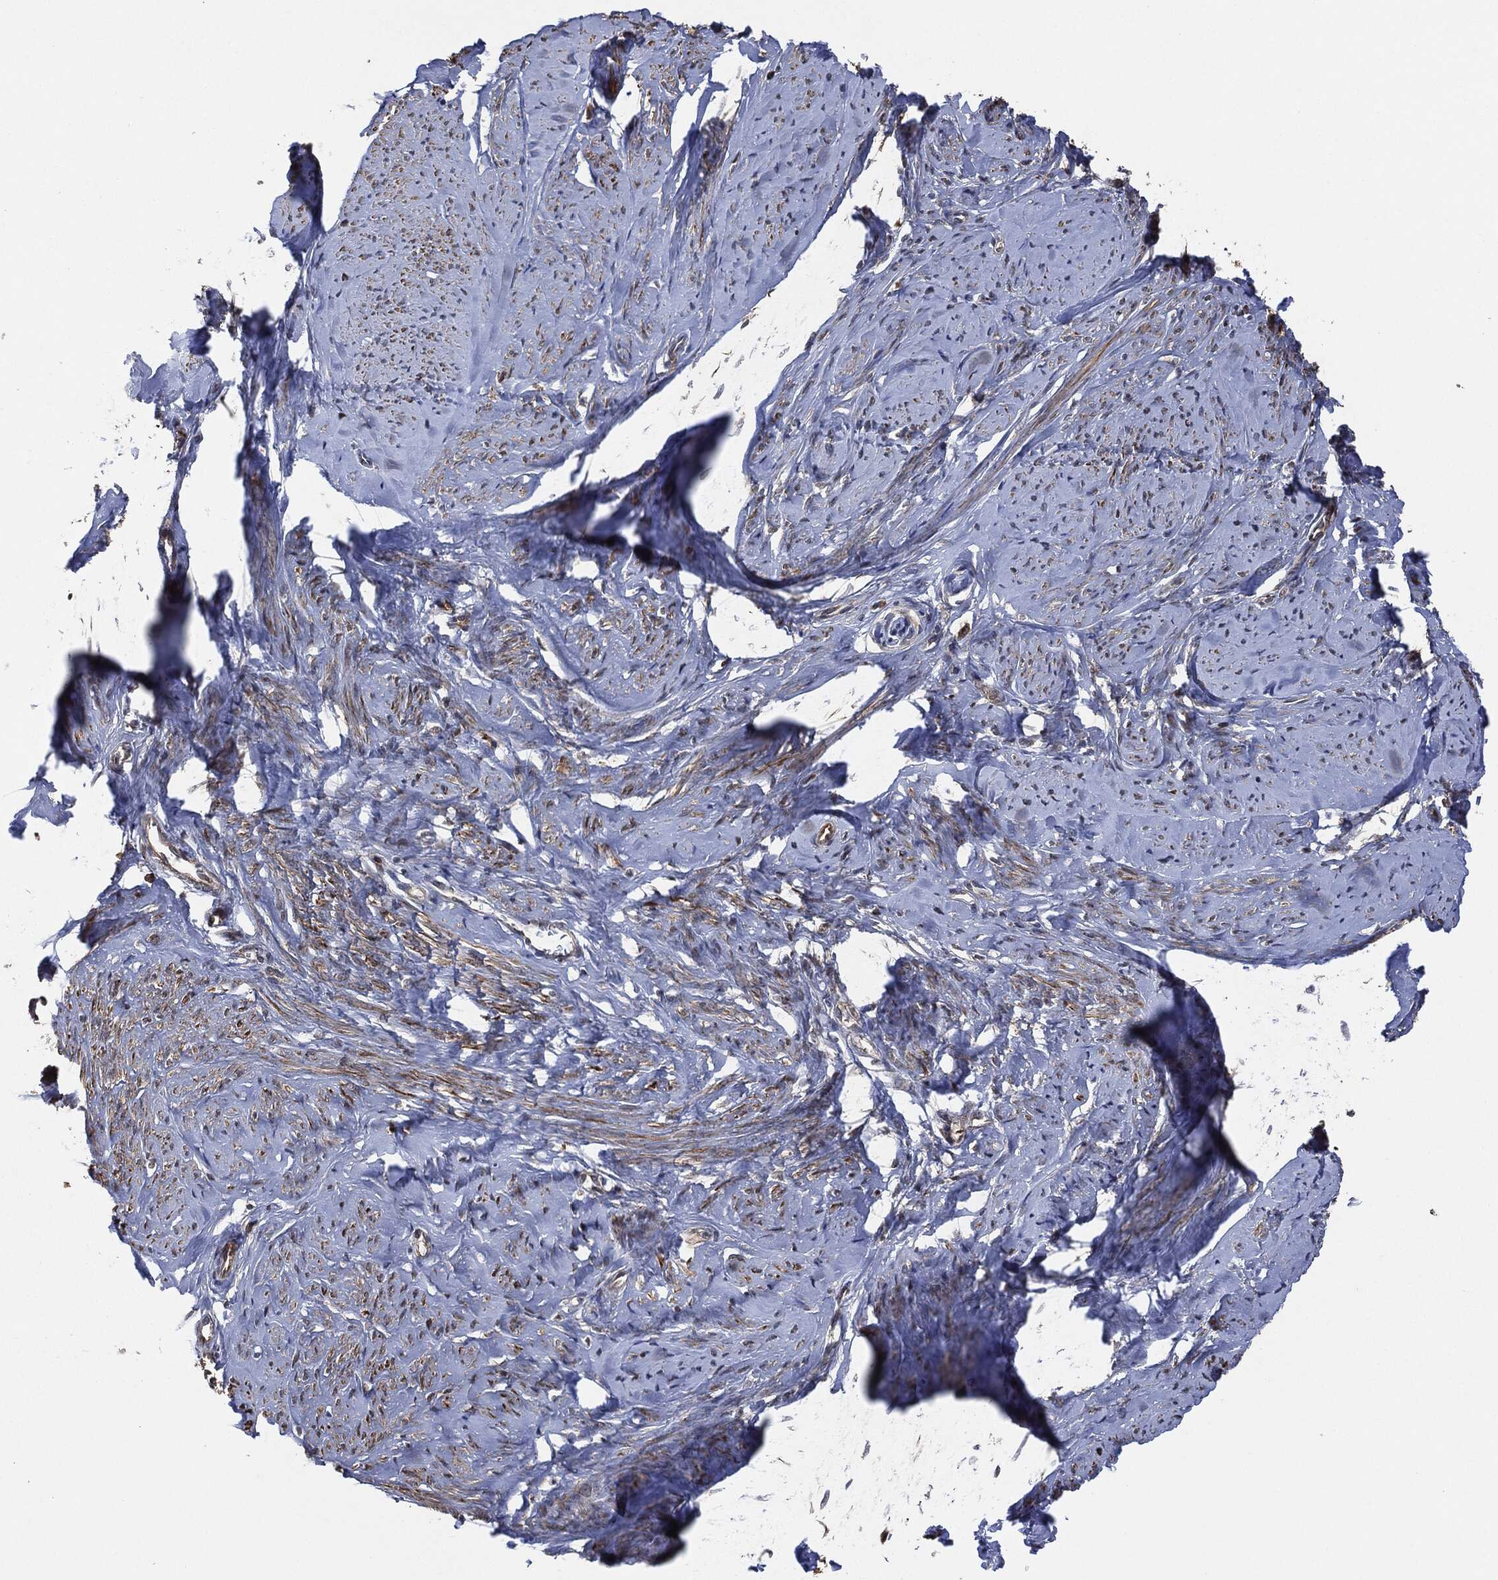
{"staining": {"intensity": "moderate", "quantity": "25%-75%", "location": "cytoplasmic/membranous"}, "tissue": "smooth muscle", "cell_type": "Smooth muscle cells", "image_type": "normal", "snomed": [{"axis": "morphology", "description": "Normal tissue, NOS"}, {"axis": "topography", "description": "Smooth muscle"}], "caption": "Smooth muscle cells exhibit medium levels of moderate cytoplasmic/membranous expression in approximately 25%-75% of cells in normal smooth muscle.", "gene": "TPT1", "patient": {"sex": "female", "age": 48}}